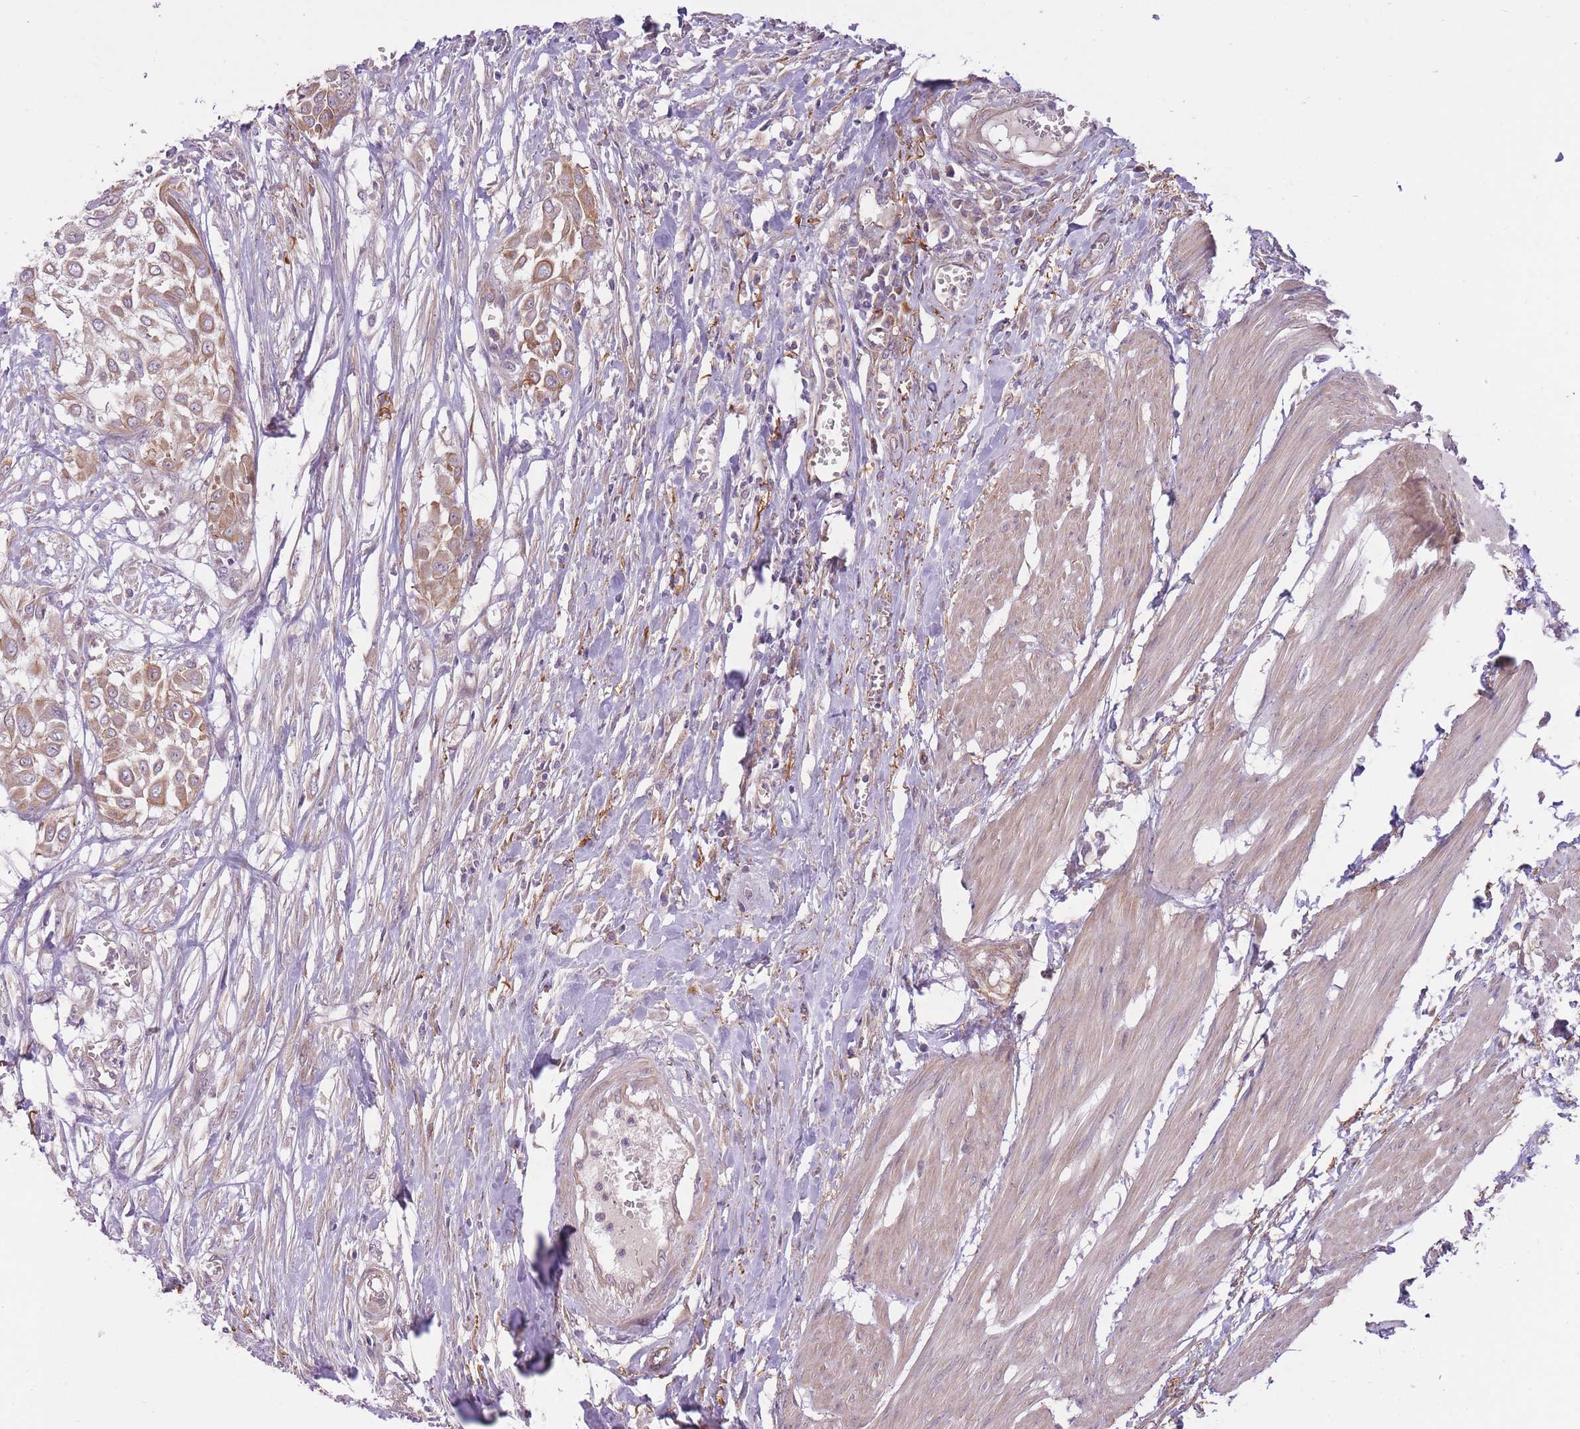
{"staining": {"intensity": "weak", "quantity": ">75%", "location": "cytoplasmic/membranous"}, "tissue": "urothelial cancer", "cell_type": "Tumor cells", "image_type": "cancer", "snomed": [{"axis": "morphology", "description": "Urothelial carcinoma, High grade"}, {"axis": "topography", "description": "Urinary bladder"}], "caption": "DAB (3,3'-diaminobenzidine) immunohistochemical staining of human urothelial cancer exhibits weak cytoplasmic/membranous protein expression in approximately >75% of tumor cells.", "gene": "REV1", "patient": {"sex": "male", "age": 57}}